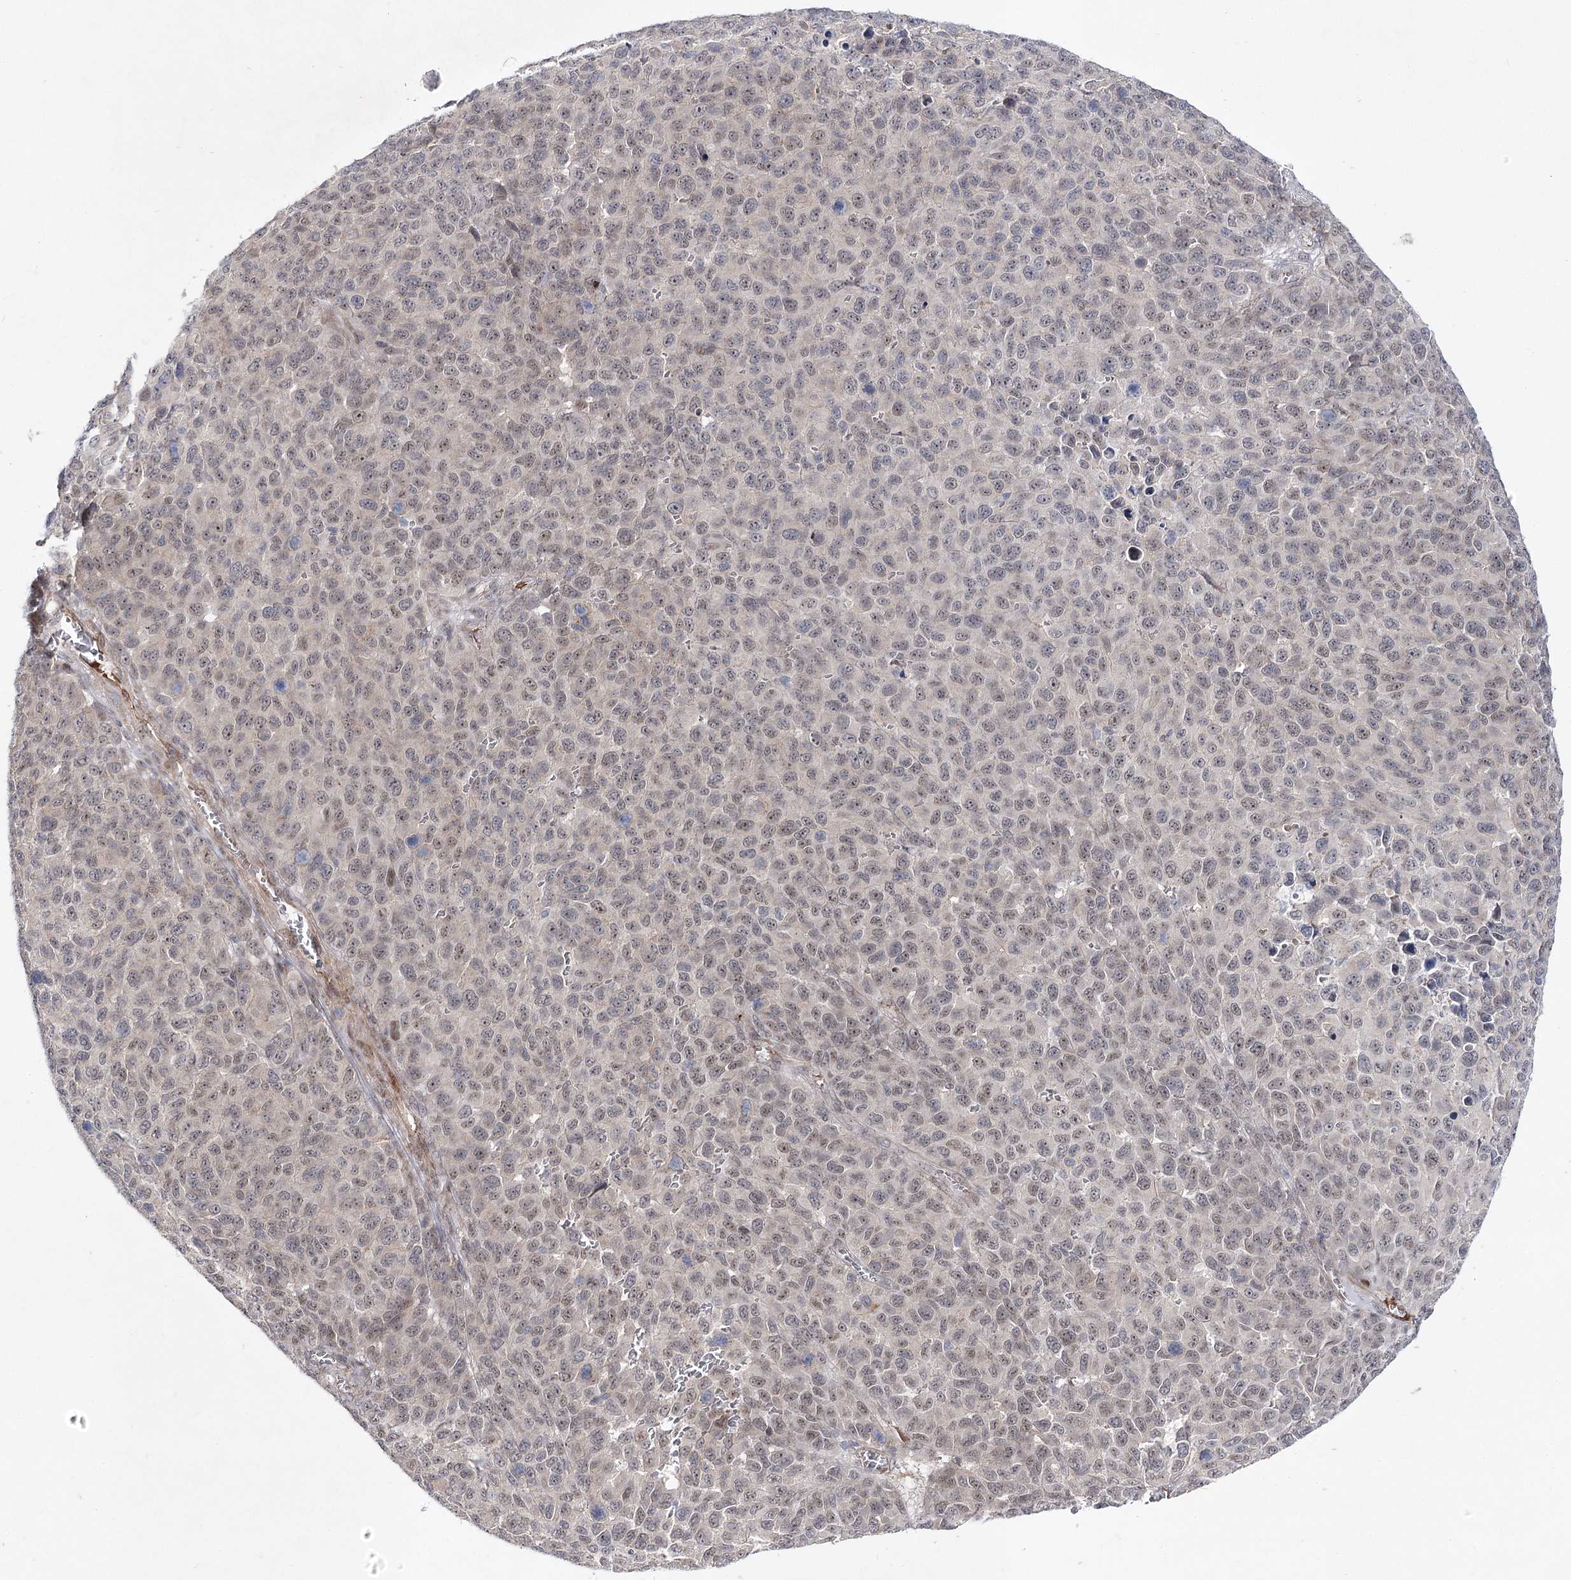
{"staining": {"intensity": "weak", "quantity": "25%-75%", "location": "nuclear"}, "tissue": "melanoma", "cell_type": "Tumor cells", "image_type": "cancer", "snomed": [{"axis": "morphology", "description": "Malignant melanoma, NOS"}, {"axis": "topography", "description": "Skin"}], "caption": "The photomicrograph exhibits staining of melanoma, revealing weak nuclear protein positivity (brown color) within tumor cells.", "gene": "ARHGAP32", "patient": {"sex": "male", "age": 49}}